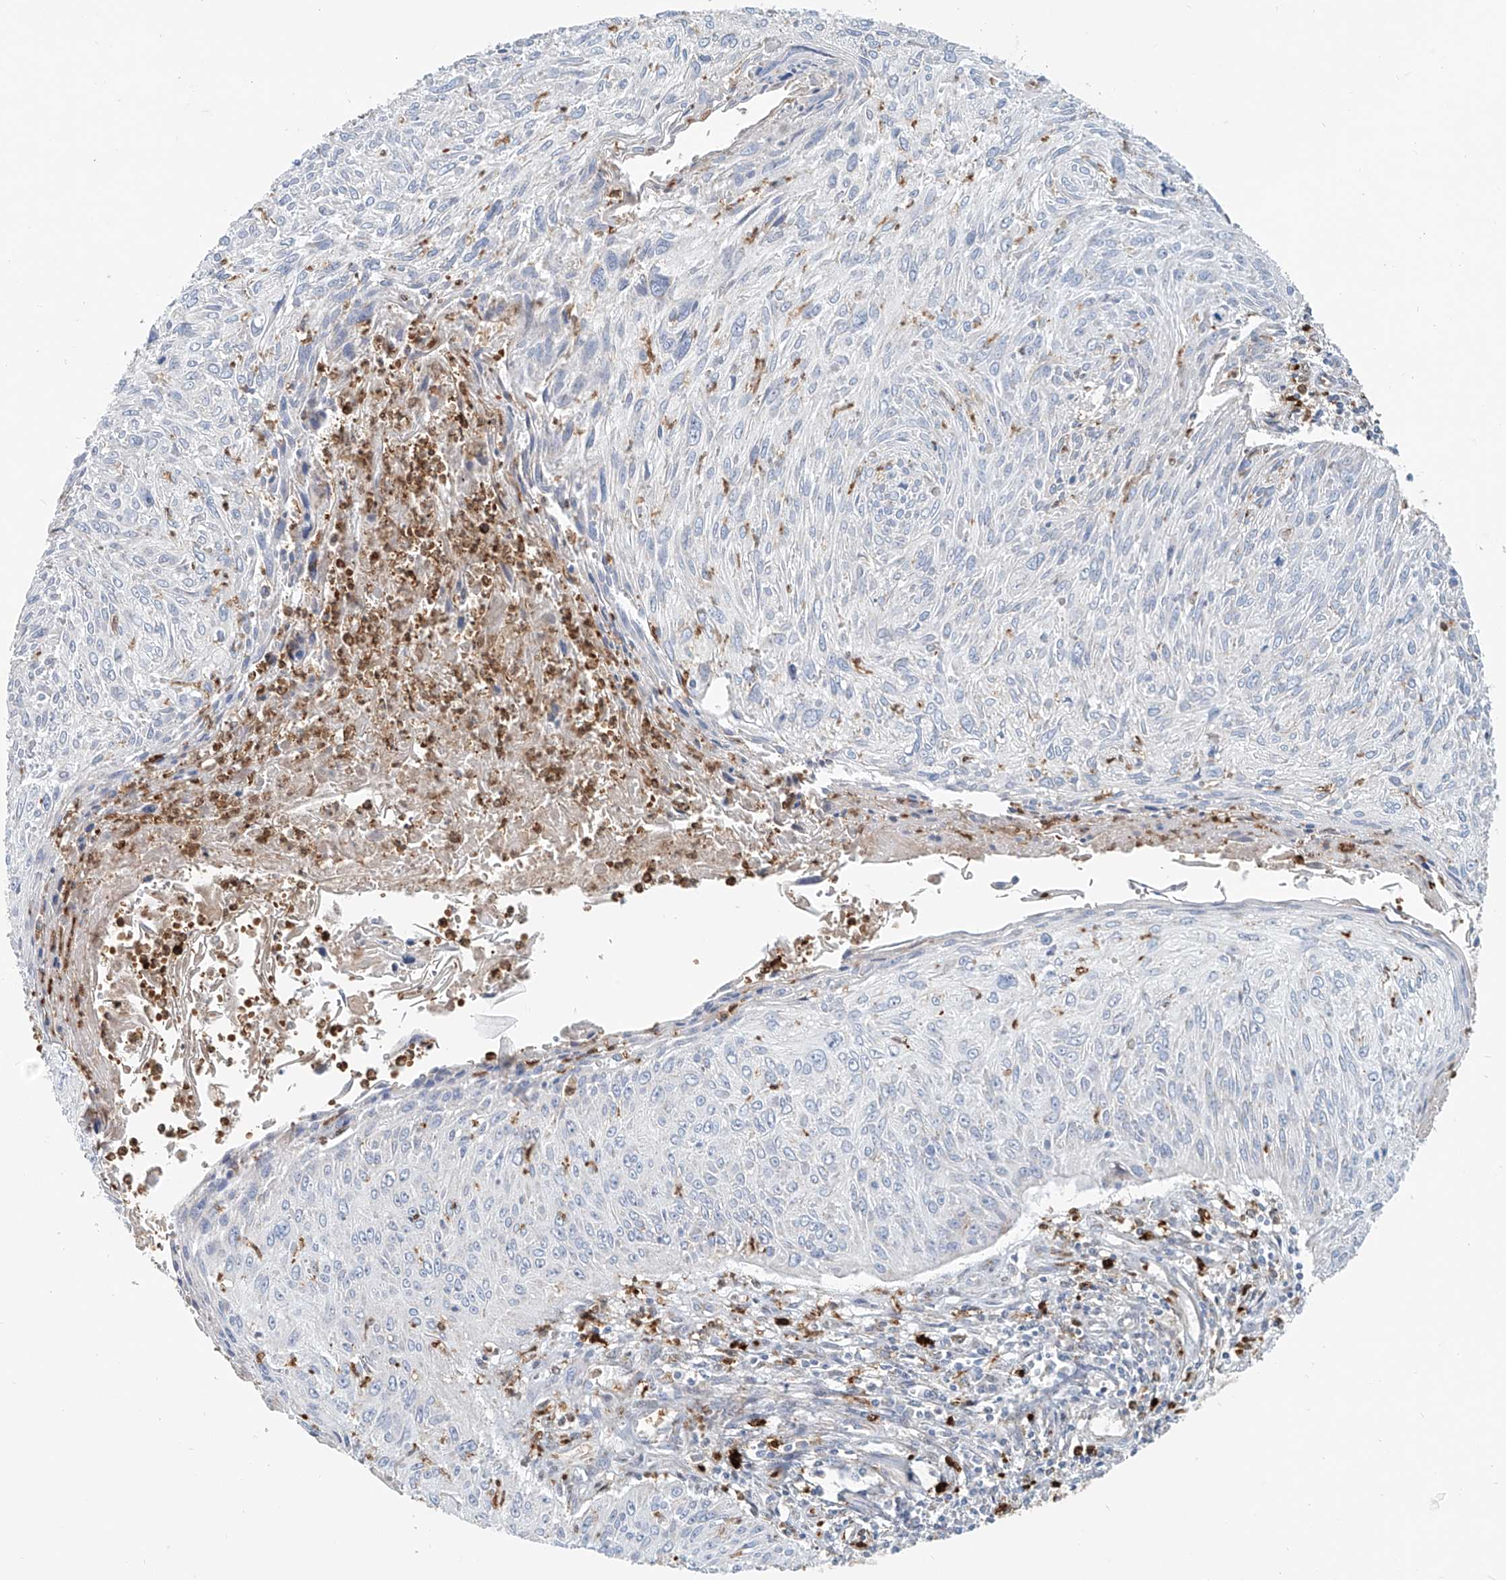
{"staining": {"intensity": "negative", "quantity": "none", "location": "none"}, "tissue": "cervical cancer", "cell_type": "Tumor cells", "image_type": "cancer", "snomed": [{"axis": "morphology", "description": "Squamous cell carcinoma, NOS"}, {"axis": "topography", "description": "Cervix"}], "caption": "A micrograph of human cervical cancer is negative for staining in tumor cells.", "gene": "PTPRA", "patient": {"sex": "female", "age": 51}}